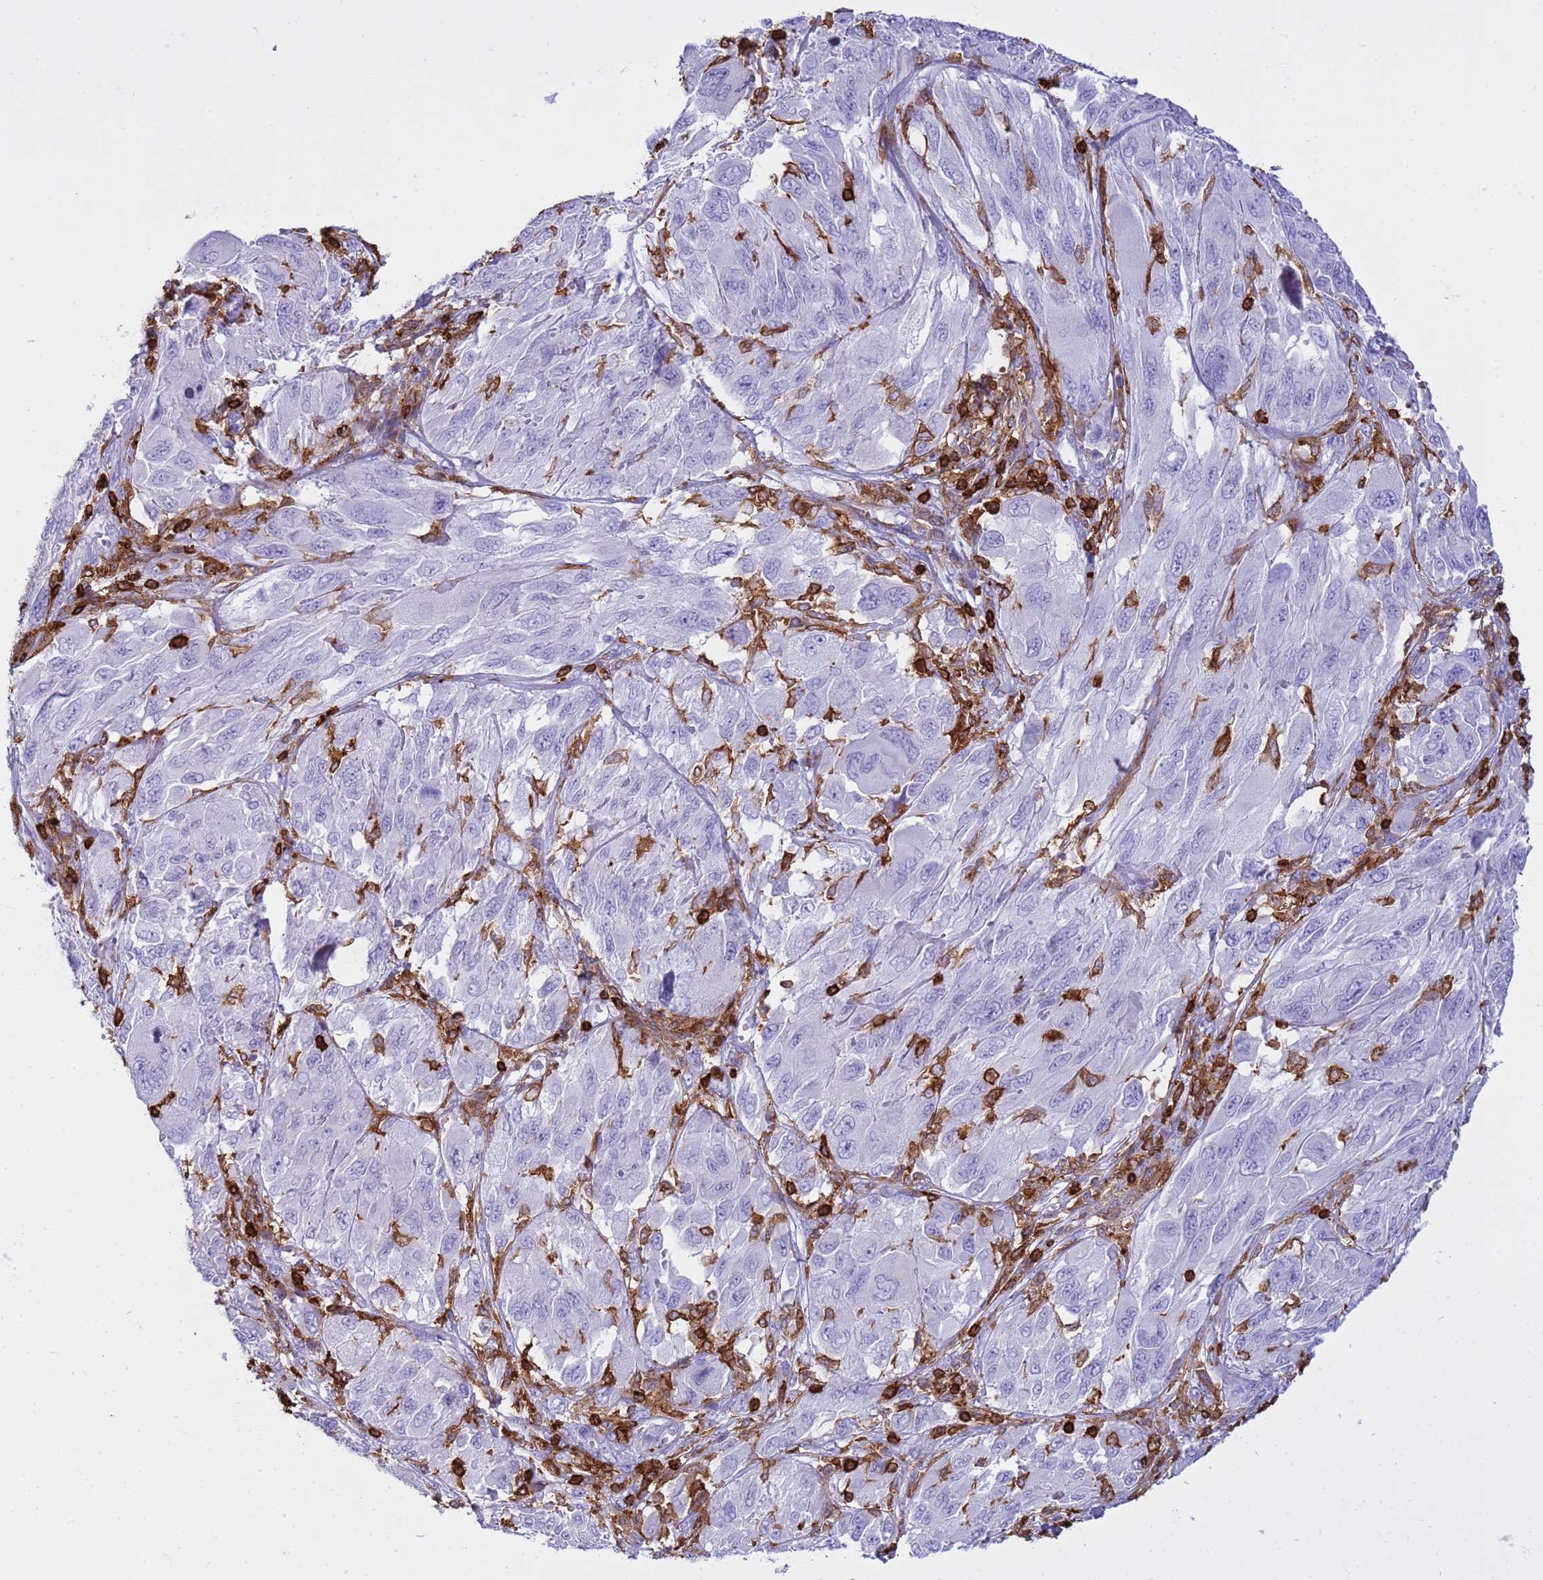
{"staining": {"intensity": "negative", "quantity": "none", "location": "none"}, "tissue": "melanoma", "cell_type": "Tumor cells", "image_type": "cancer", "snomed": [{"axis": "morphology", "description": "Malignant melanoma, NOS"}, {"axis": "topography", "description": "Skin"}], "caption": "Photomicrograph shows no protein positivity in tumor cells of melanoma tissue.", "gene": "IRF5", "patient": {"sex": "female", "age": 91}}